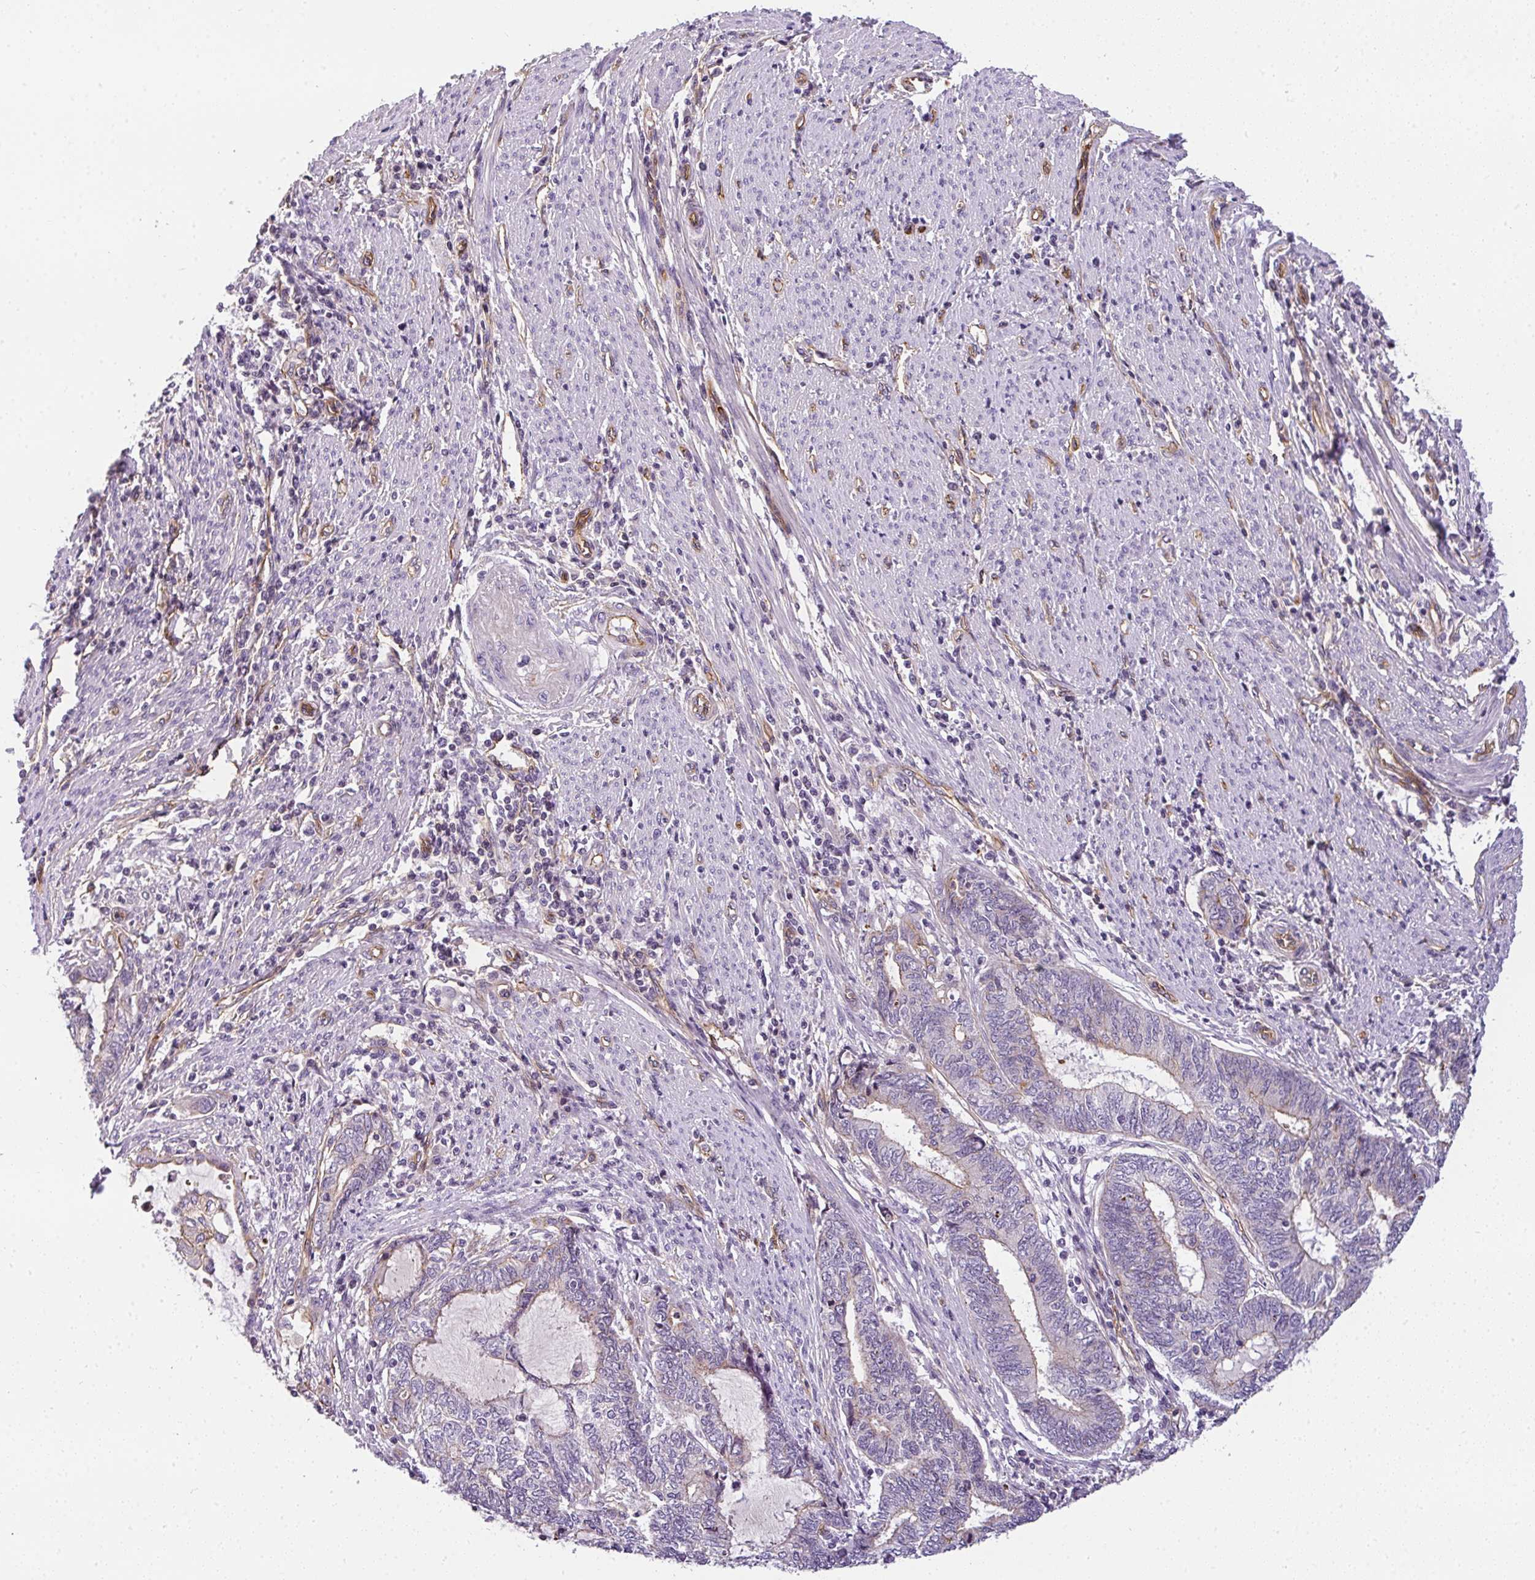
{"staining": {"intensity": "negative", "quantity": "none", "location": "none"}, "tissue": "endometrial cancer", "cell_type": "Tumor cells", "image_type": "cancer", "snomed": [{"axis": "morphology", "description": "Adenocarcinoma, NOS"}, {"axis": "topography", "description": "Uterus"}, {"axis": "topography", "description": "Endometrium"}], "caption": "Immunohistochemical staining of human endometrial cancer reveals no significant staining in tumor cells. The staining is performed using DAB (3,3'-diaminobenzidine) brown chromogen with nuclei counter-stained in using hematoxylin.", "gene": "OR11H4", "patient": {"sex": "female", "age": 70}}